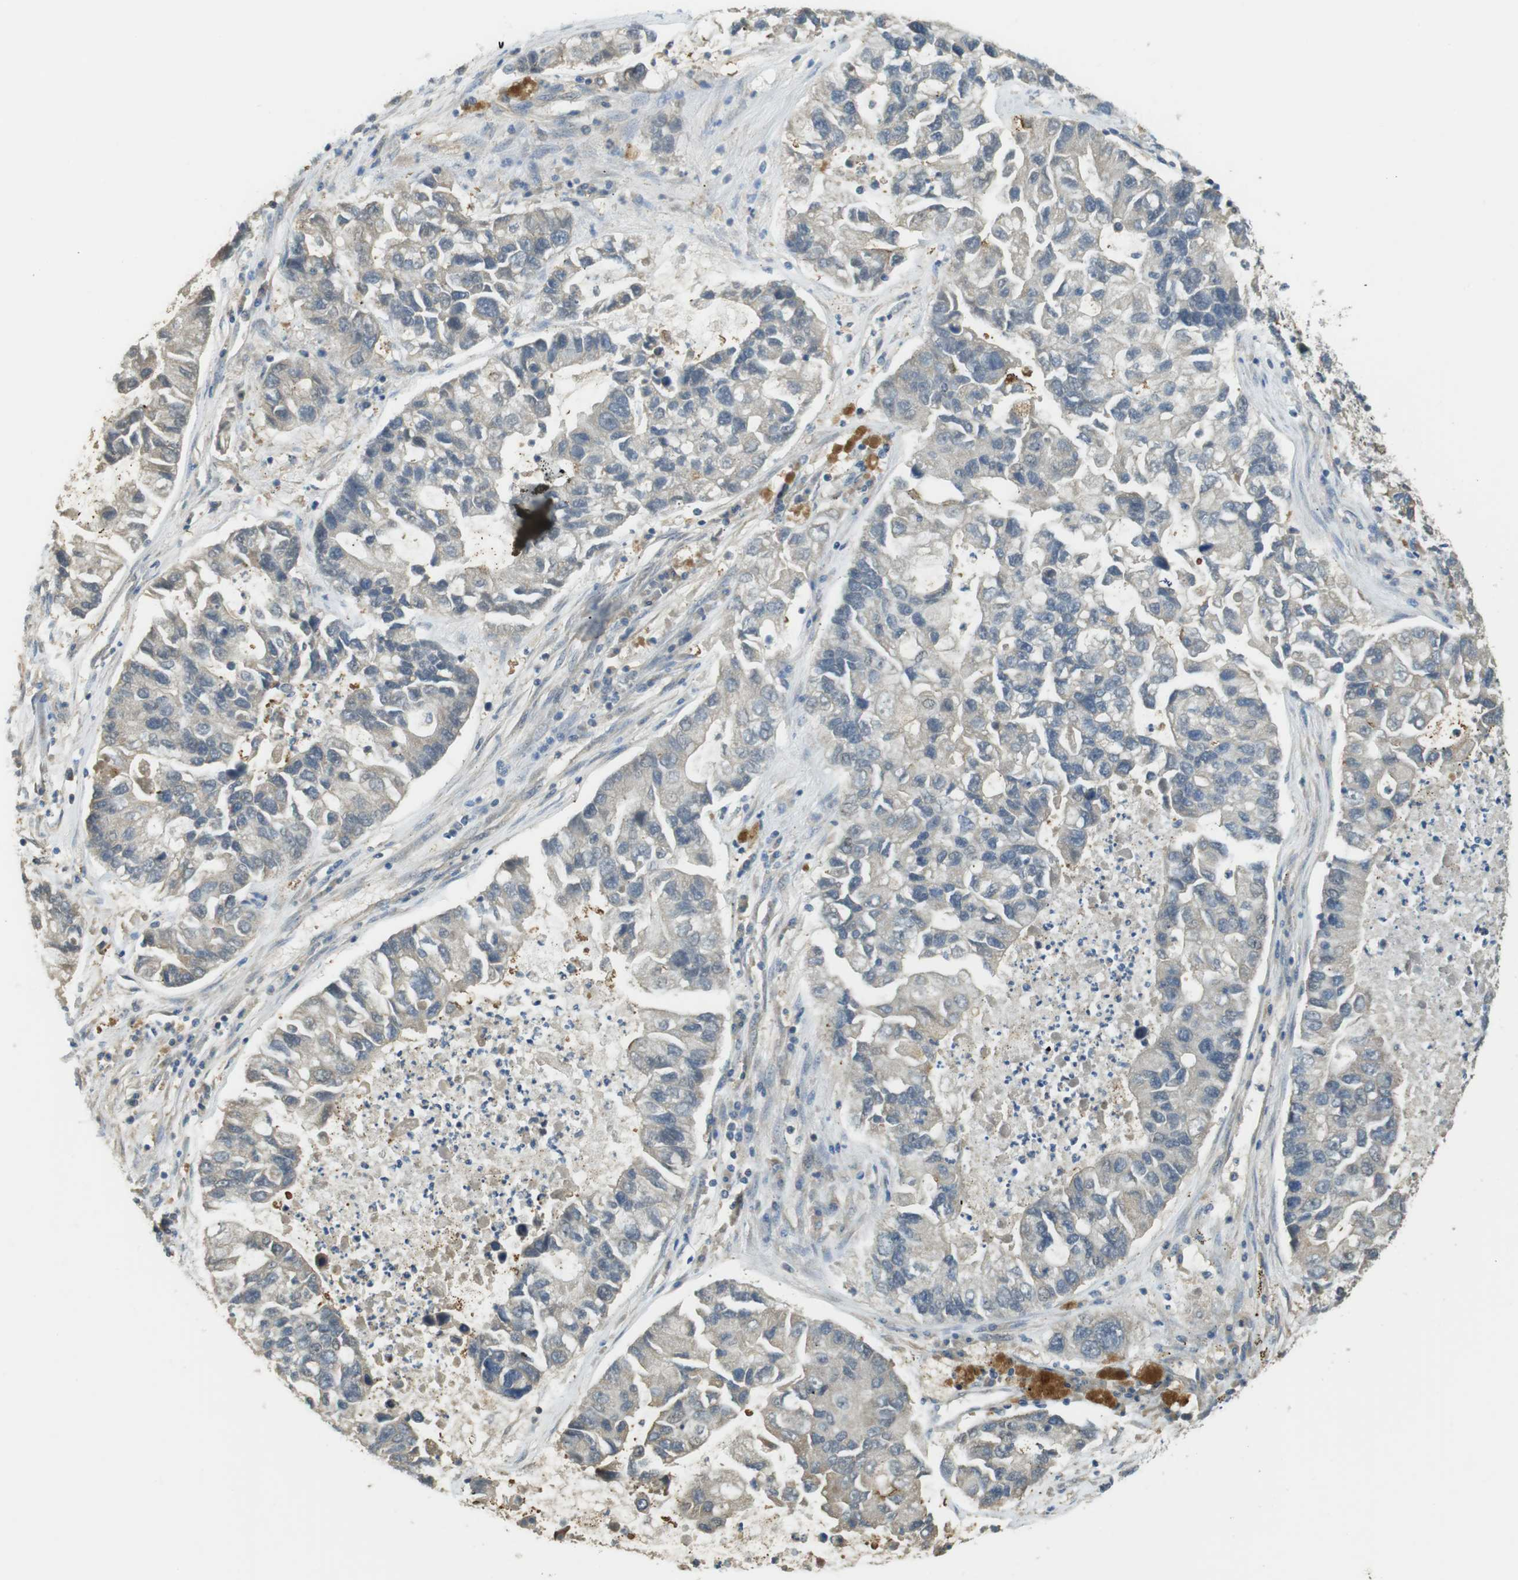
{"staining": {"intensity": "negative", "quantity": "none", "location": "none"}, "tissue": "lung cancer", "cell_type": "Tumor cells", "image_type": "cancer", "snomed": [{"axis": "morphology", "description": "Adenocarcinoma, NOS"}, {"axis": "topography", "description": "Lung"}], "caption": "Immunohistochemistry of human lung adenocarcinoma demonstrates no expression in tumor cells.", "gene": "ABHD15", "patient": {"sex": "female", "age": 51}}